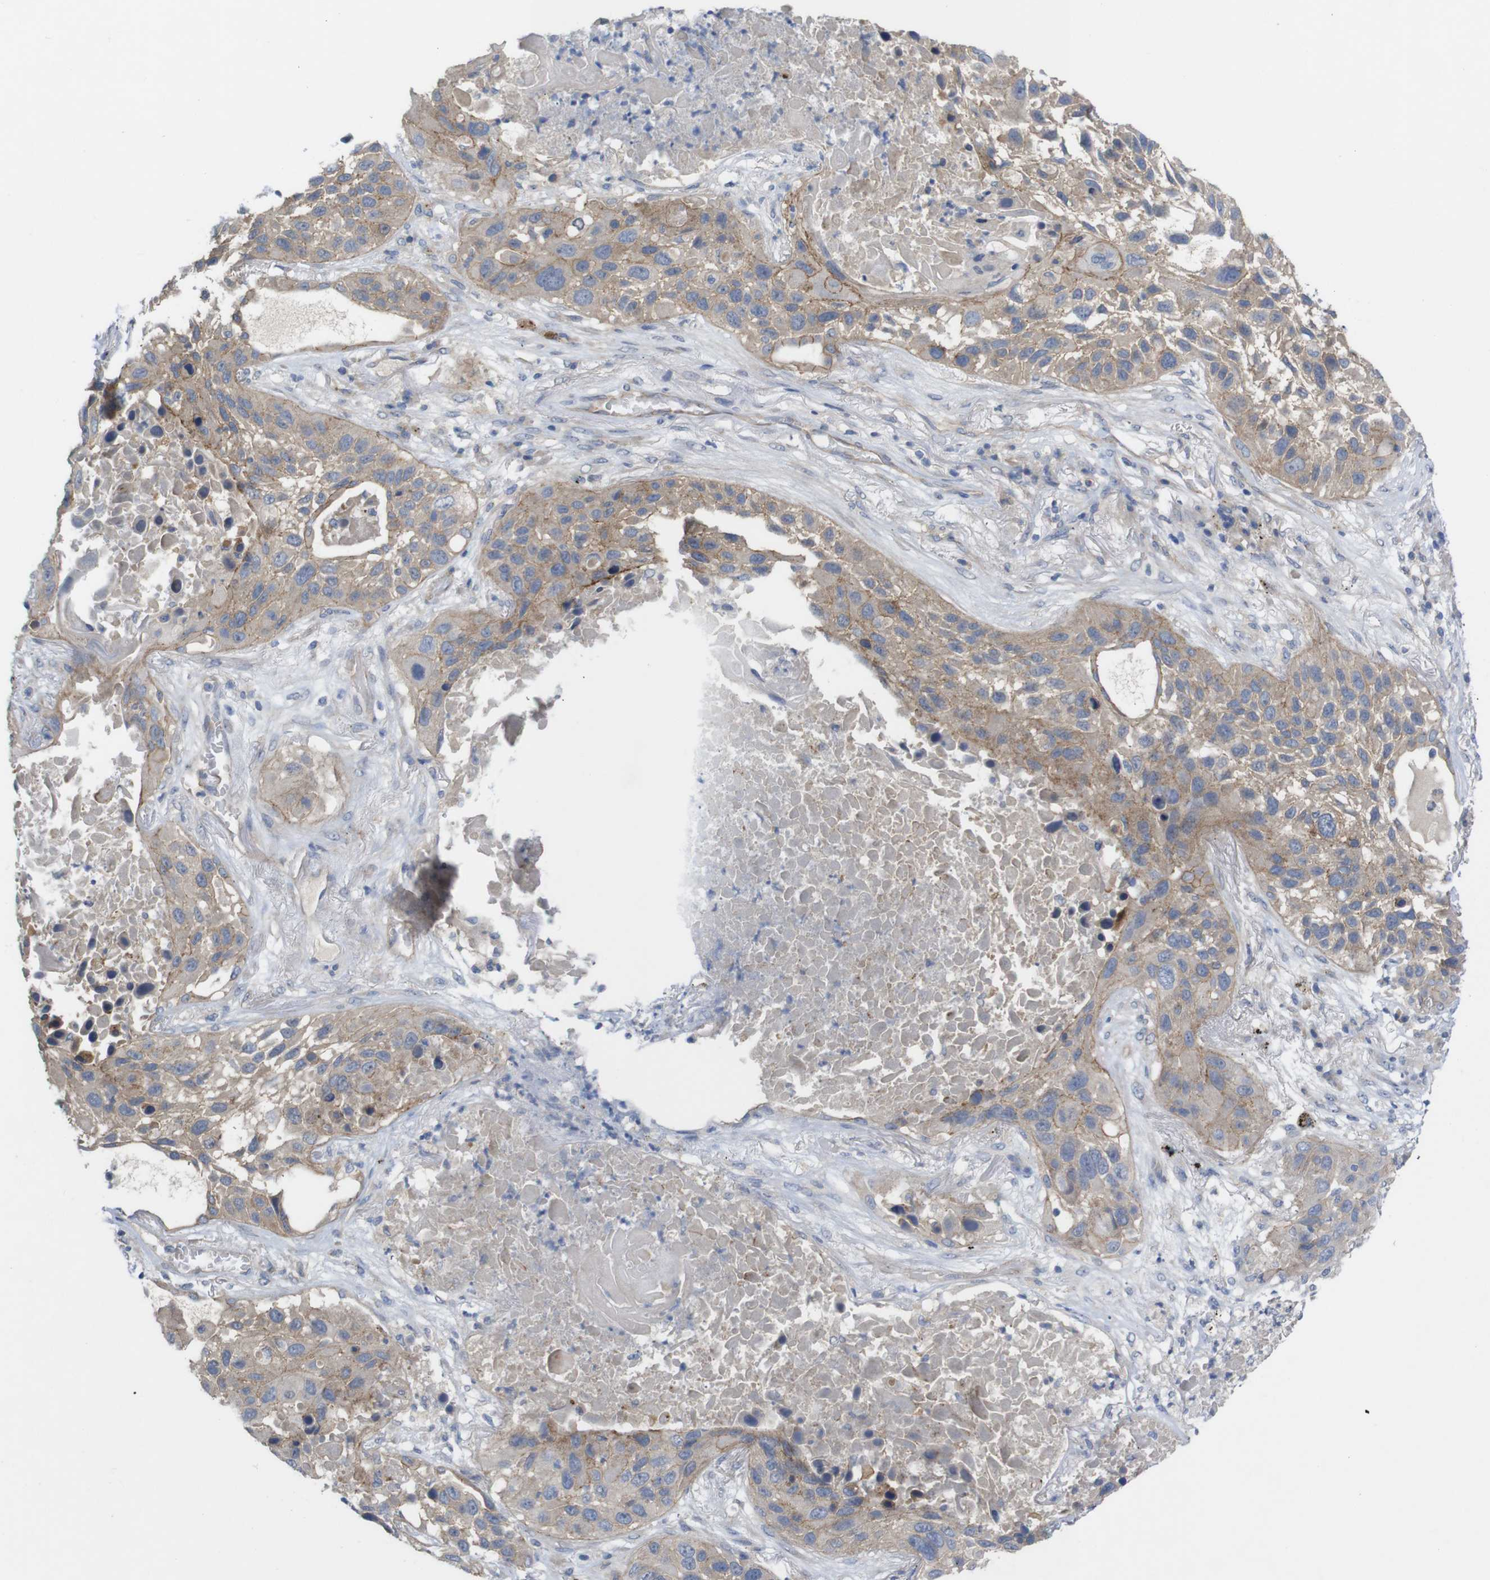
{"staining": {"intensity": "weak", "quantity": ">75%", "location": "cytoplasmic/membranous"}, "tissue": "lung cancer", "cell_type": "Tumor cells", "image_type": "cancer", "snomed": [{"axis": "morphology", "description": "Squamous cell carcinoma, NOS"}, {"axis": "topography", "description": "Lung"}], "caption": "Tumor cells display low levels of weak cytoplasmic/membranous positivity in about >75% of cells in human lung cancer (squamous cell carcinoma).", "gene": "KIDINS220", "patient": {"sex": "male", "age": 57}}